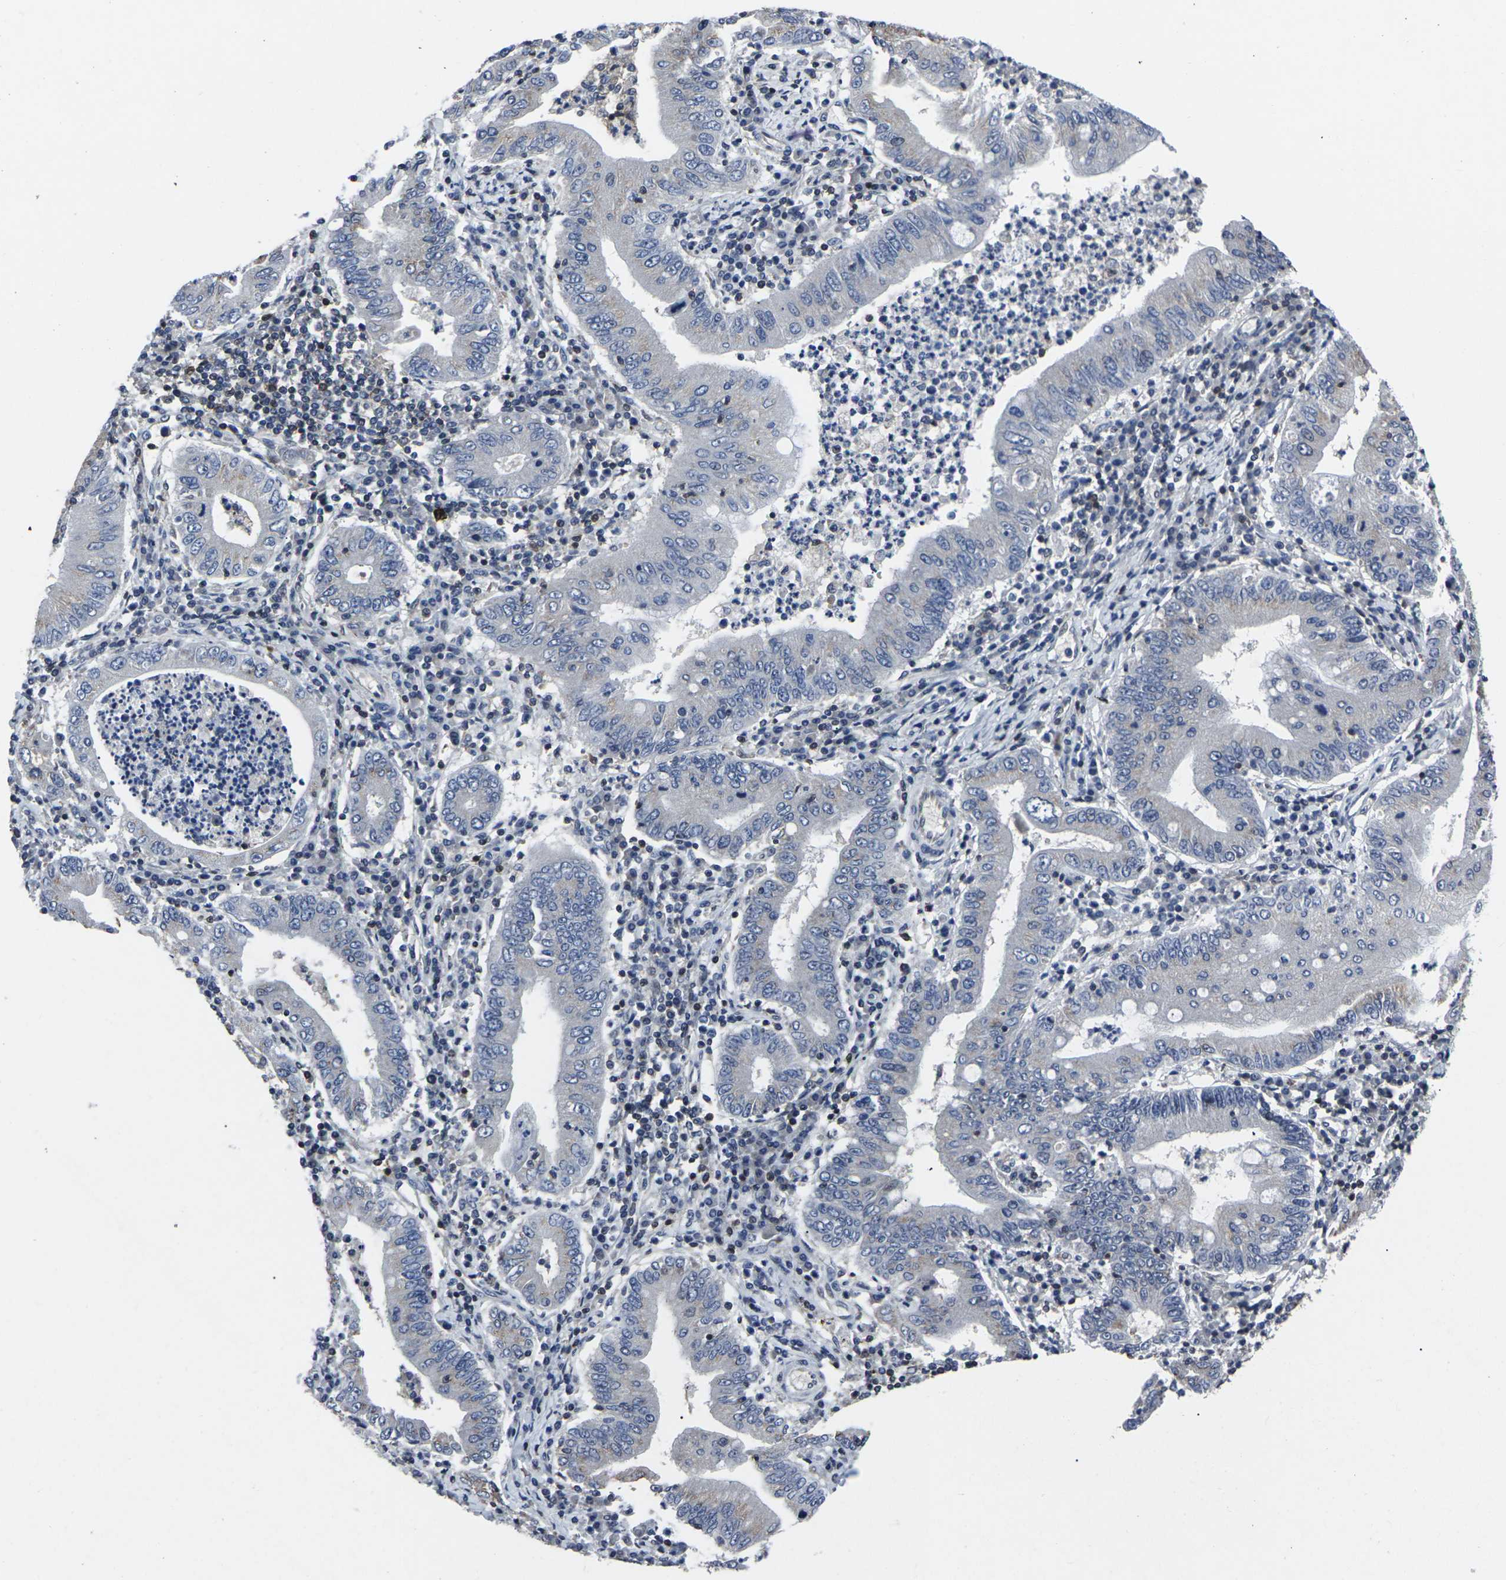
{"staining": {"intensity": "negative", "quantity": "none", "location": "none"}, "tissue": "stomach cancer", "cell_type": "Tumor cells", "image_type": "cancer", "snomed": [{"axis": "morphology", "description": "Normal tissue, NOS"}, {"axis": "morphology", "description": "Adenocarcinoma, NOS"}, {"axis": "topography", "description": "Esophagus"}, {"axis": "topography", "description": "Stomach, upper"}, {"axis": "topography", "description": "Peripheral nerve tissue"}], "caption": "The image displays no staining of tumor cells in stomach adenocarcinoma.", "gene": "STAT4", "patient": {"sex": "male", "age": 62}}